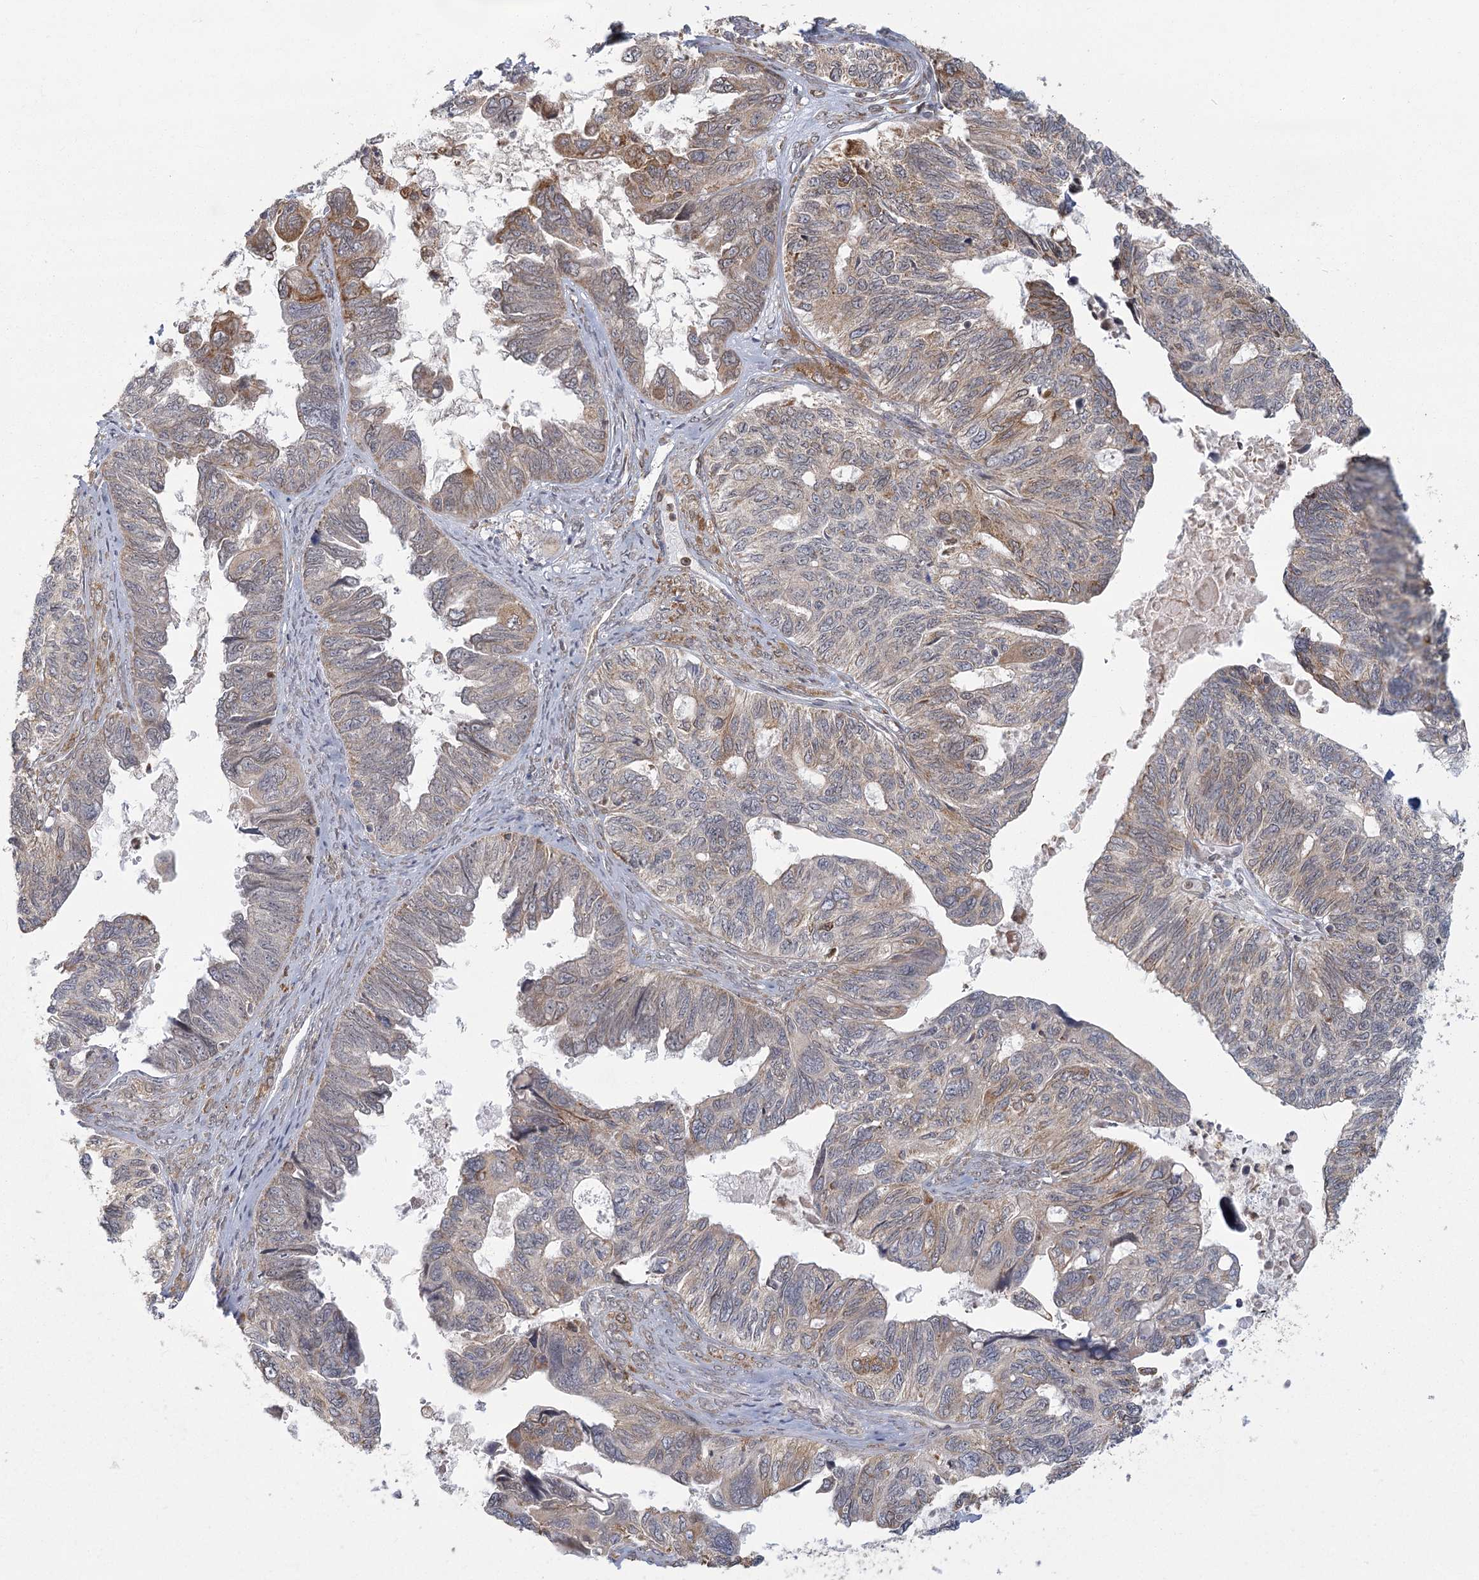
{"staining": {"intensity": "moderate", "quantity": "25%-75%", "location": "cytoplasmic/membranous"}, "tissue": "ovarian cancer", "cell_type": "Tumor cells", "image_type": "cancer", "snomed": [{"axis": "morphology", "description": "Cystadenocarcinoma, serous, NOS"}, {"axis": "topography", "description": "Ovary"}], "caption": "Brown immunohistochemical staining in serous cystadenocarcinoma (ovarian) shows moderate cytoplasmic/membranous positivity in approximately 25%-75% of tumor cells. The protein is stained brown, and the nuclei are stained in blue (DAB (3,3'-diaminobenzidine) IHC with brightfield microscopy, high magnification).", "gene": "LACTB", "patient": {"sex": "female", "age": 79}}